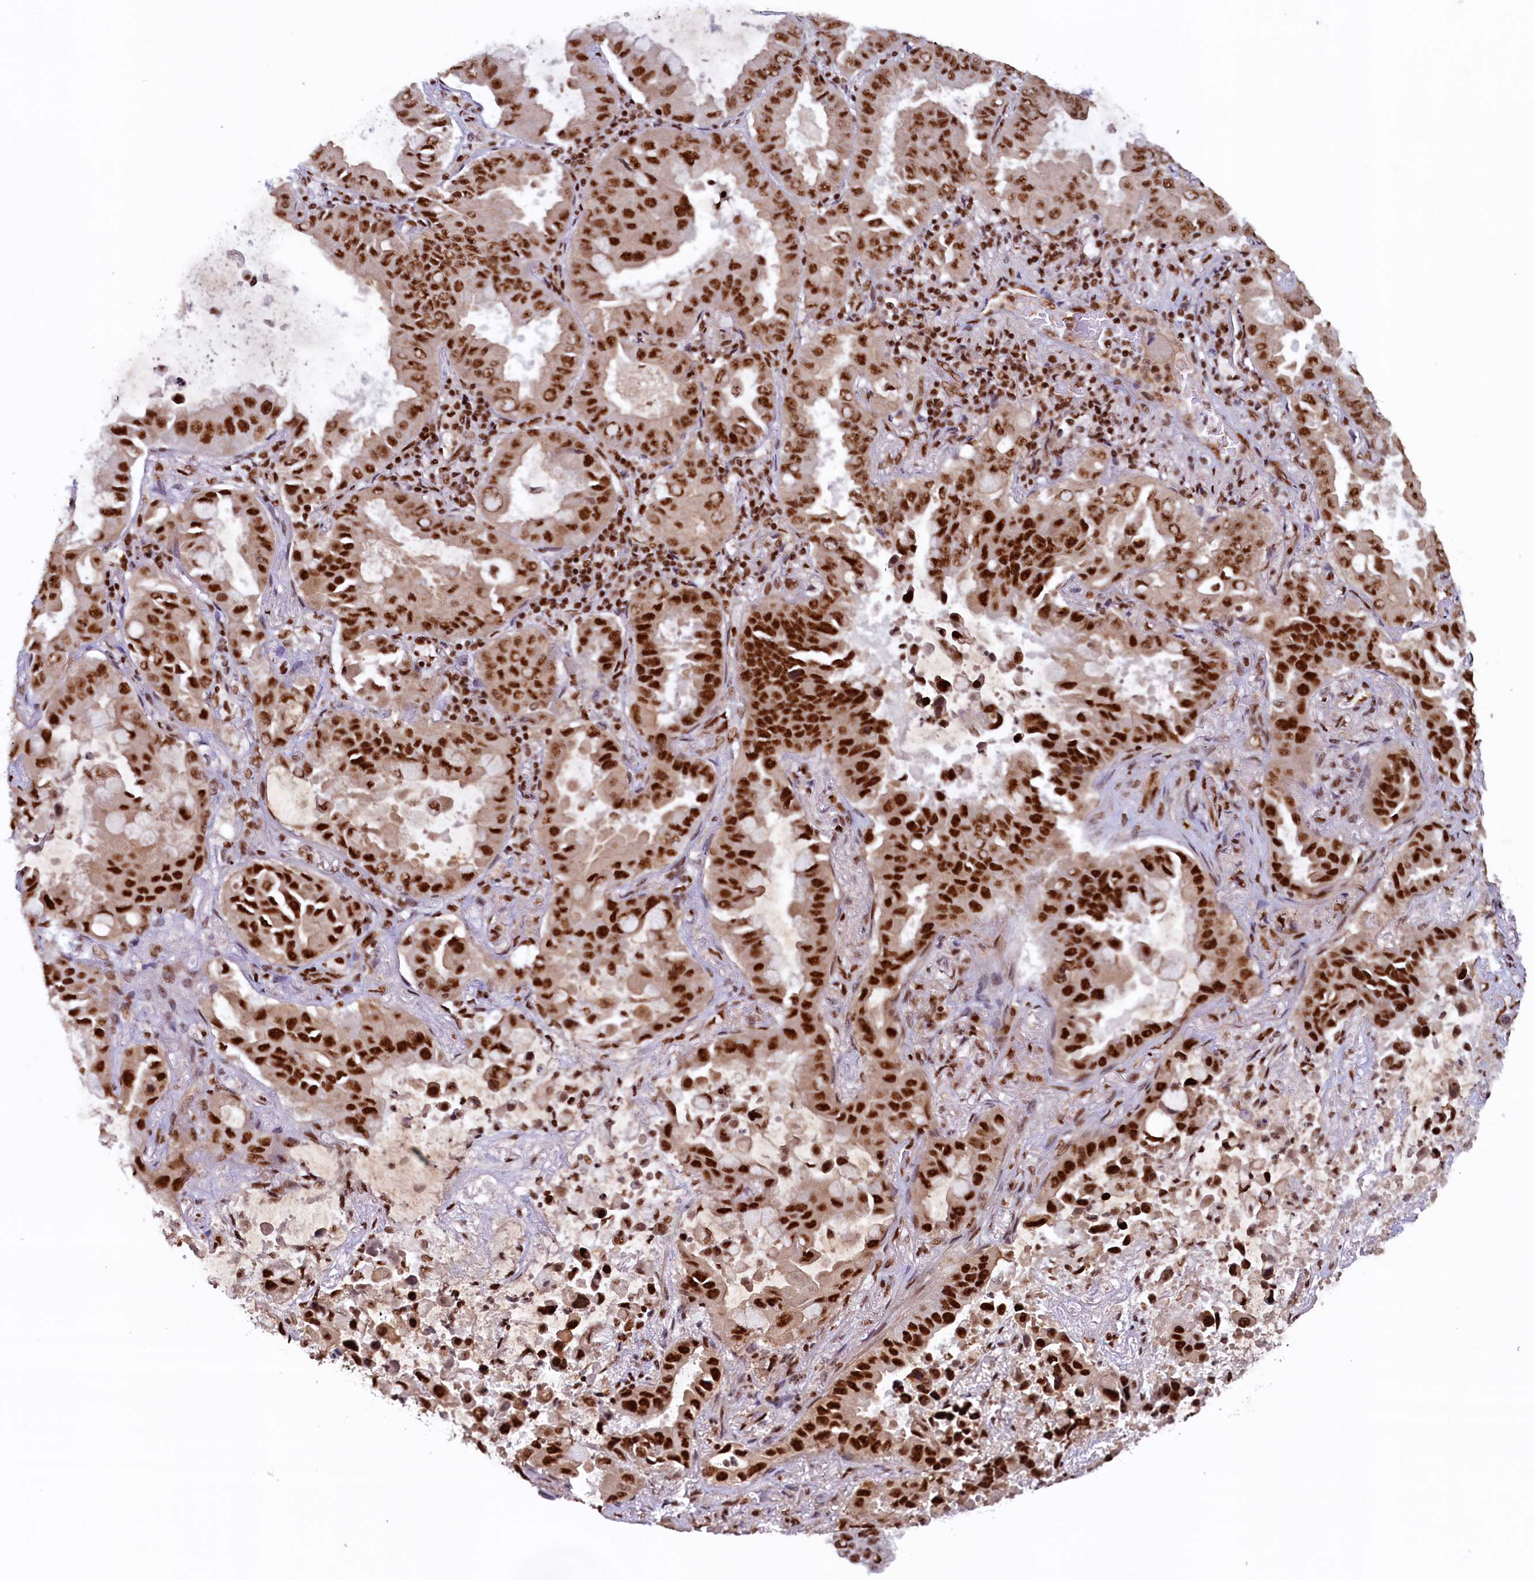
{"staining": {"intensity": "strong", "quantity": ">75%", "location": "nuclear"}, "tissue": "lung cancer", "cell_type": "Tumor cells", "image_type": "cancer", "snomed": [{"axis": "morphology", "description": "Adenocarcinoma, NOS"}, {"axis": "topography", "description": "Lung"}], "caption": "This is an image of immunohistochemistry (IHC) staining of lung adenocarcinoma, which shows strong expression in the nuclear of tumor cells.", "gene": "ZC3H18", "patient": {"sex": "male", "age": 64}}